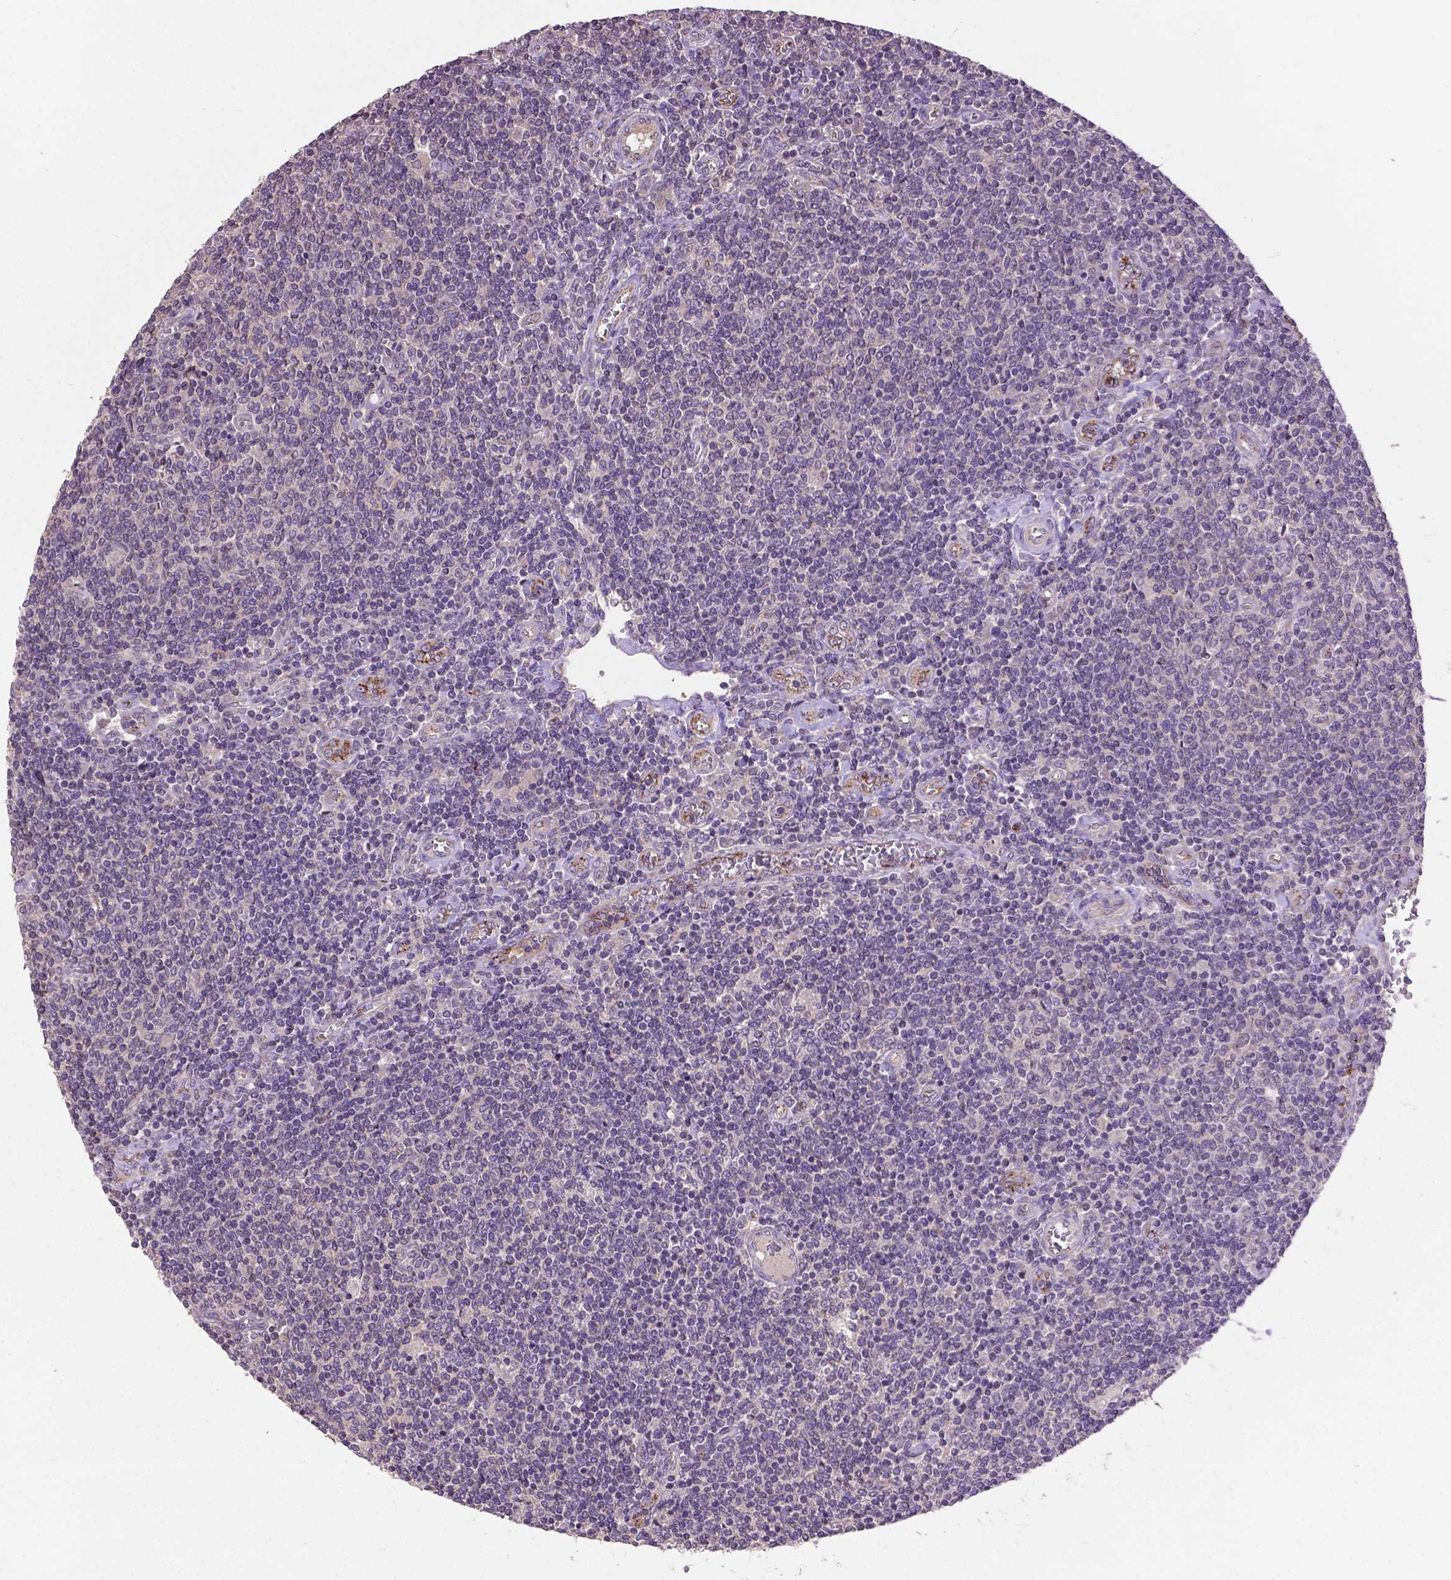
{"staining": {"intensity": "negative", "quantity": "none", "location": "none"}, "tissue": "lymphoma", "cell_type": "Tumor cells", "image_type": "cancer", "snomed": [{"axis": "morphology", "description": "Malignant lymphoma, non-Hodgkin's type, Low grade"}, {"axis": "topography", "description": "Lymph node"}], "caption": "Tumor cells show no significant positivity in malignant lymphoma, non-Hodgkin's type (low-grade).", "gene": "ZNF337", "patient": {"sex": "male", "age": 52}}